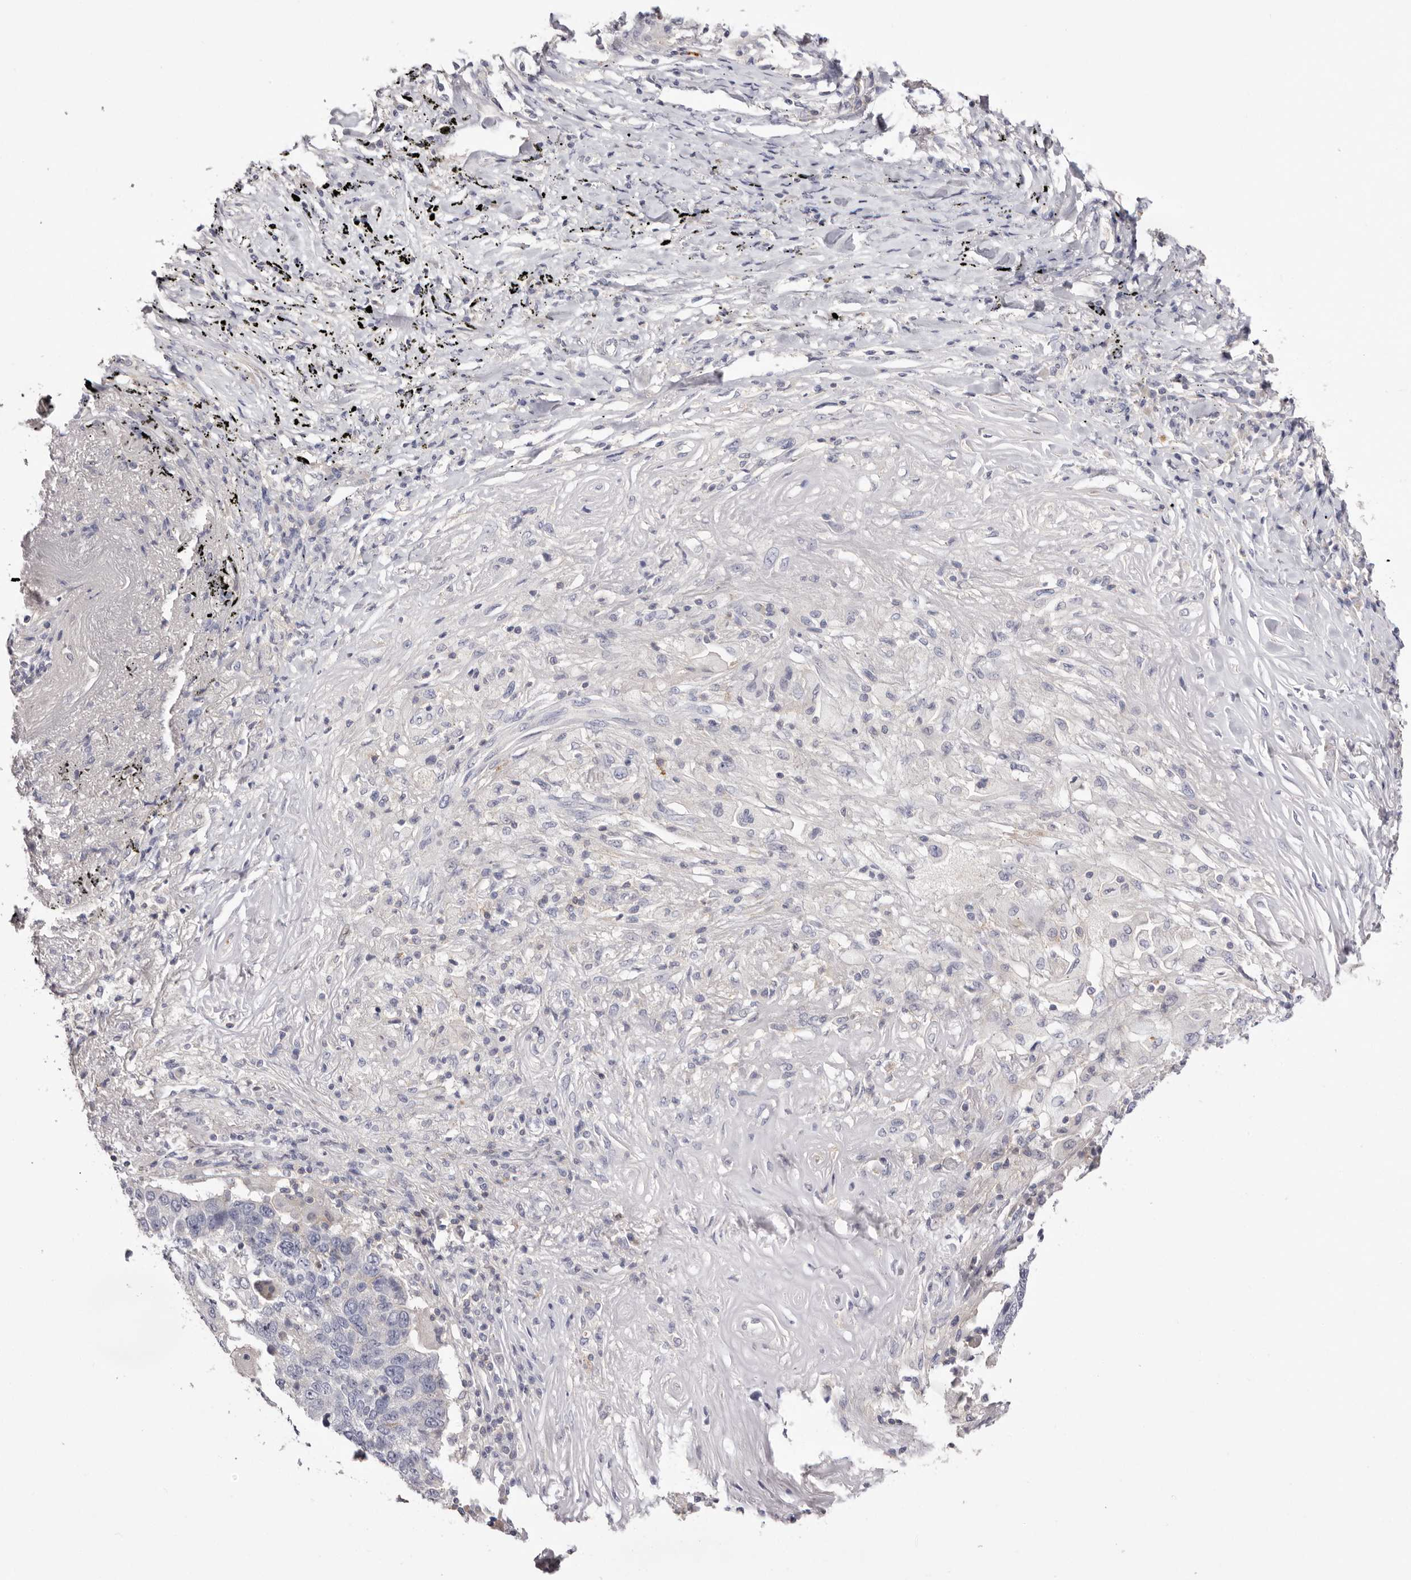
{"staining": {"intensity": "negative", "quantity": "none", "location": "none"}, "tissue": "lung cancer", "cell_type": "Tumor cells", "image_type": "cancer", "snomed": [{"axis": "morphology", "description": "Squamous cell carcinoma, NOS"}, {"axis": "topography", "description": "Lung"}], "caption": "IHC micrograph of neoplastic tissue: human lung cancer (squamous cell carcinoma) stained with DAB reveals no significant protein expression in tumor cells. (Stains: DAB (3,3'-diaminobenzidine) IHC with hematoxylin counter stain, Microscopy: brightfield microscopy at high magnification).", "gene": "S1PR5", "patient": {"sex": "male", "age": 66}}